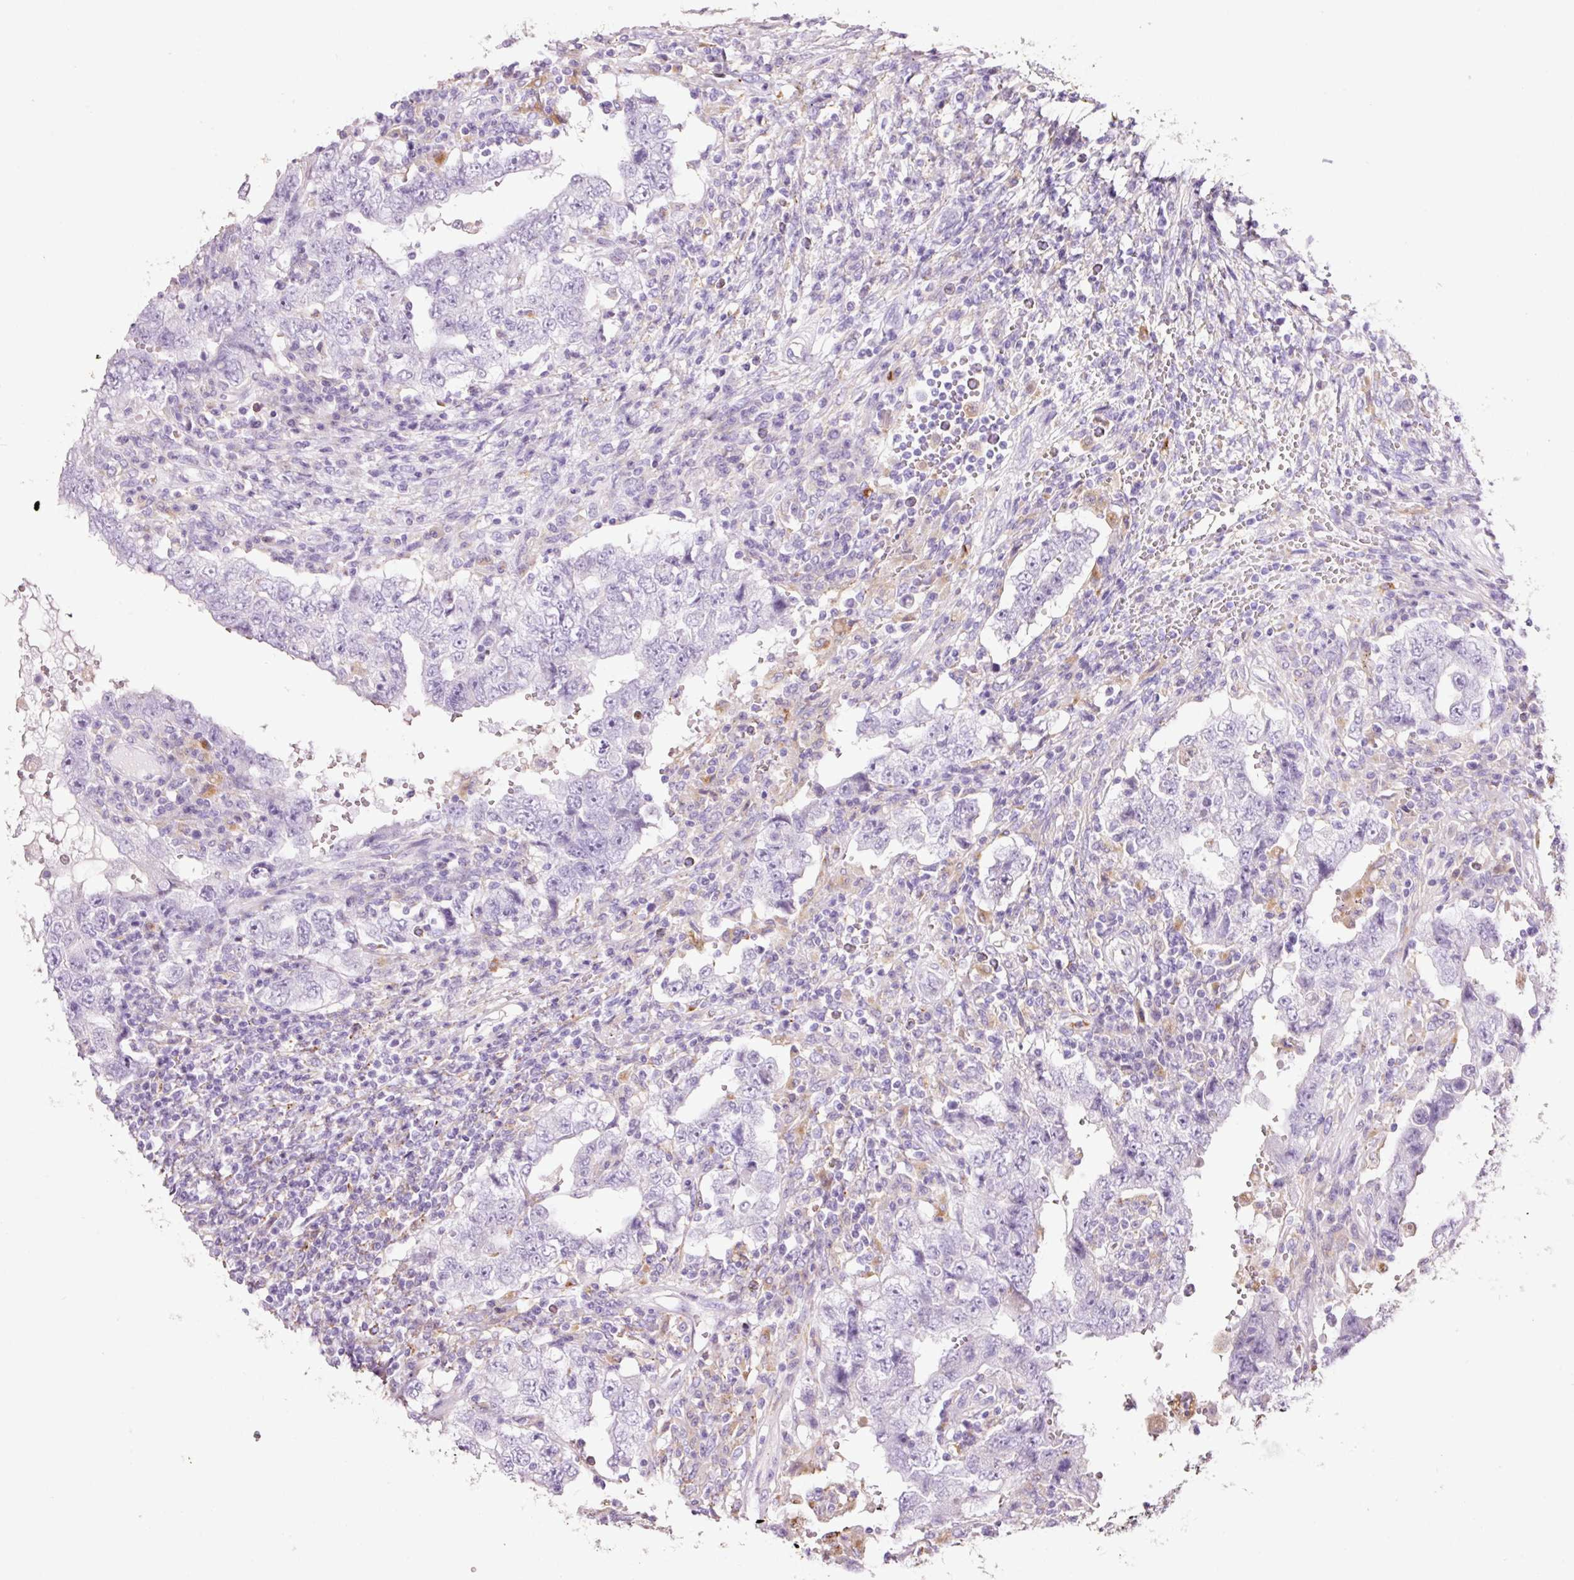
{"staining": {"intensity": "negative", "quantity": "none", "location": "none"}, "tissue": "testis cancer", "cell_type": "Tumor cells", "image_type": "cancer", "snomed": [{"axis": "morphology", "description": "Carcinoma, Embryonal, NOS"}, {"axis": "topography", "description": "Testis"}], "caption": "Immunohistochemistry micrograph of human embryonal carcinoma (testis) stained for a protein (brown), which reveals no staining in tumor cells.", "gene": "TMC8", "patient": {"sex": "male", "age": 26}}